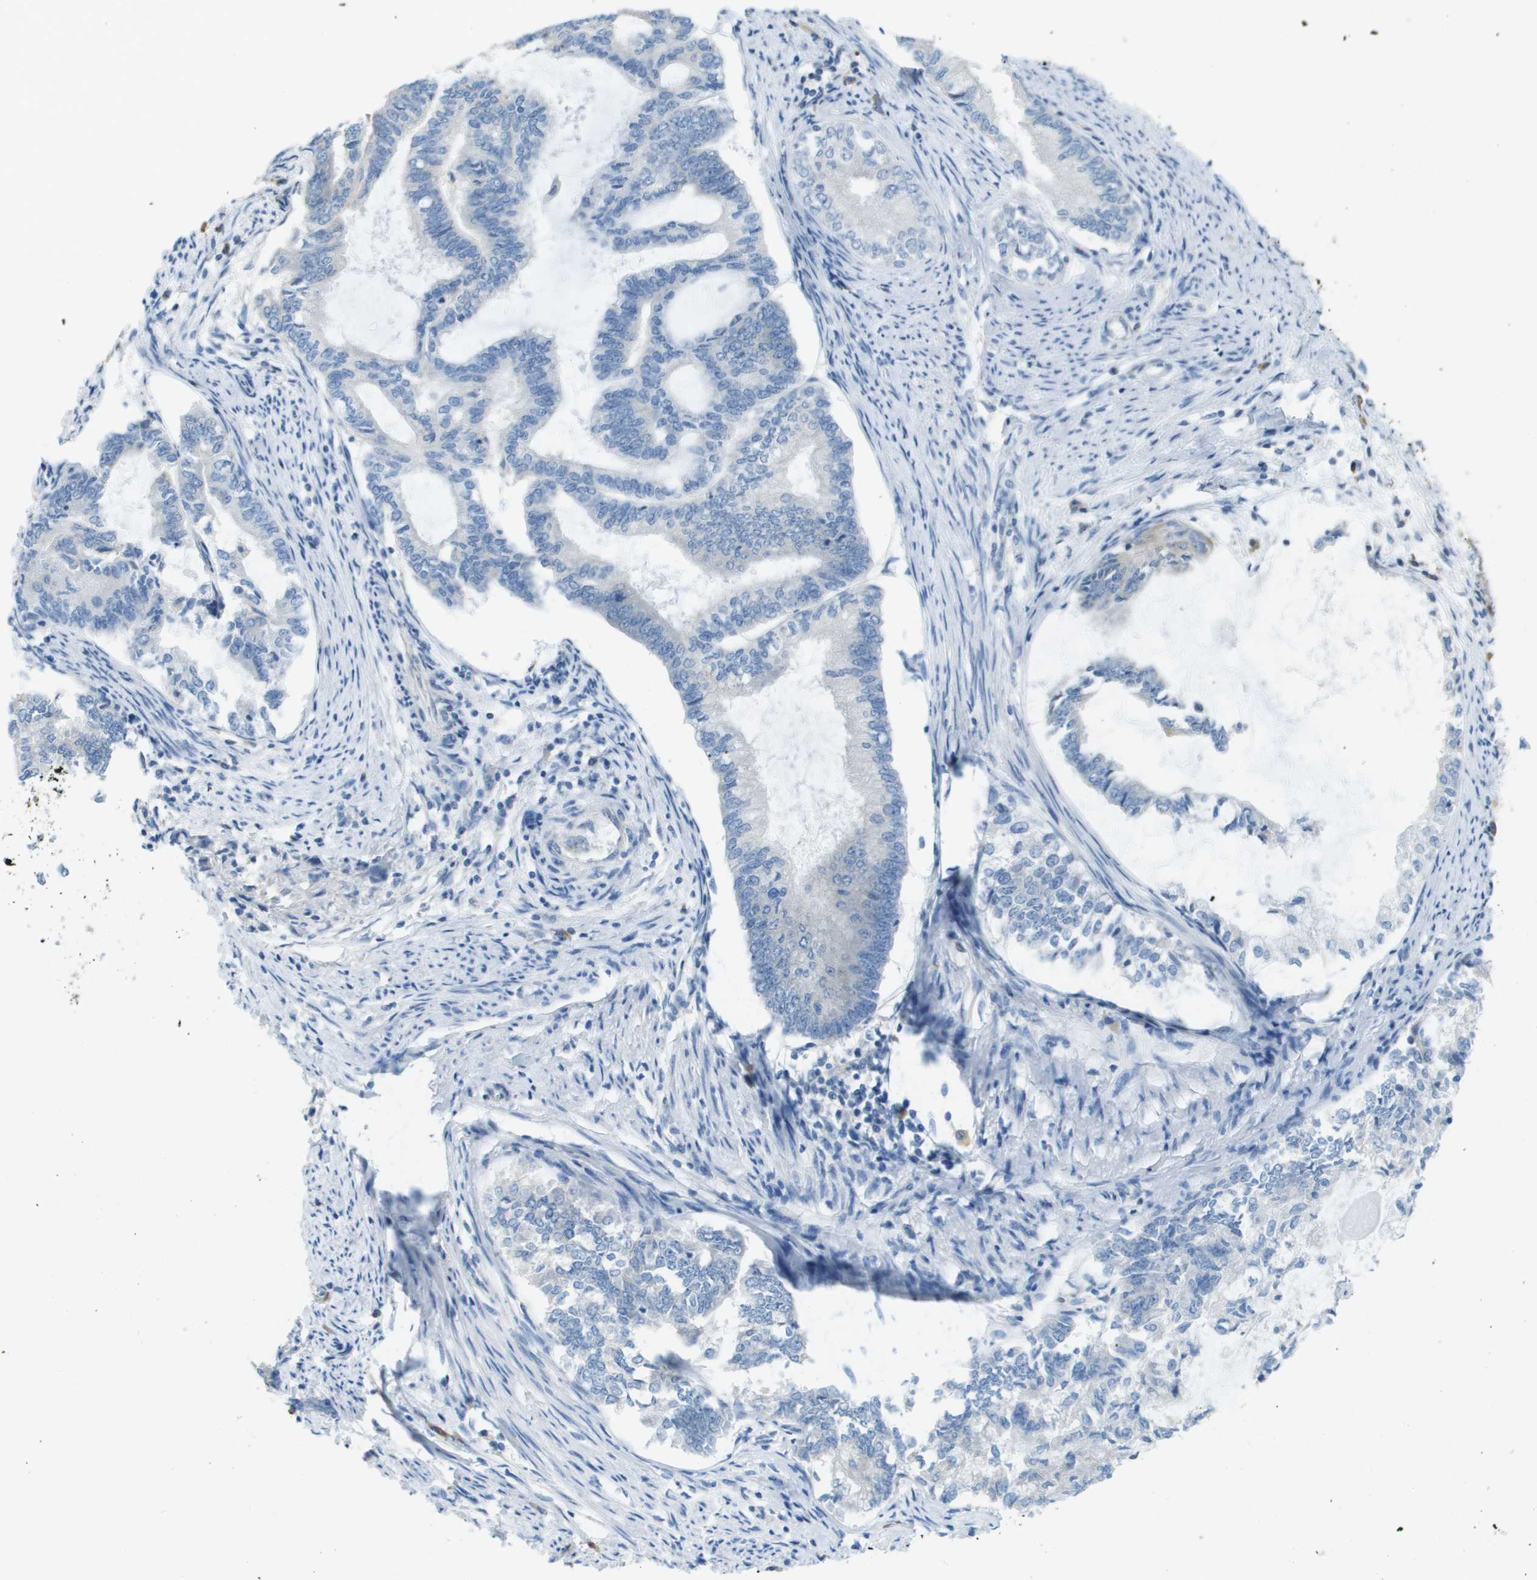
{"staining": {"intensity": "negative", "quantity": "none", "location": "none"}, "tissue": "endometrial cancer", "cell_type": "Tumor cells", "image_type": "cancer", "snomed": [{"axis": "morphology", "description": "Adenocarcinoma, NOS"}, {"axis": "topography", "description": "Endometrium"}], "caption": "Tumor cells are negative for brown protein staining in endometrial cancer.", "gene": "DNAJB11", "patient": {"sex": "female", "age": 86}}